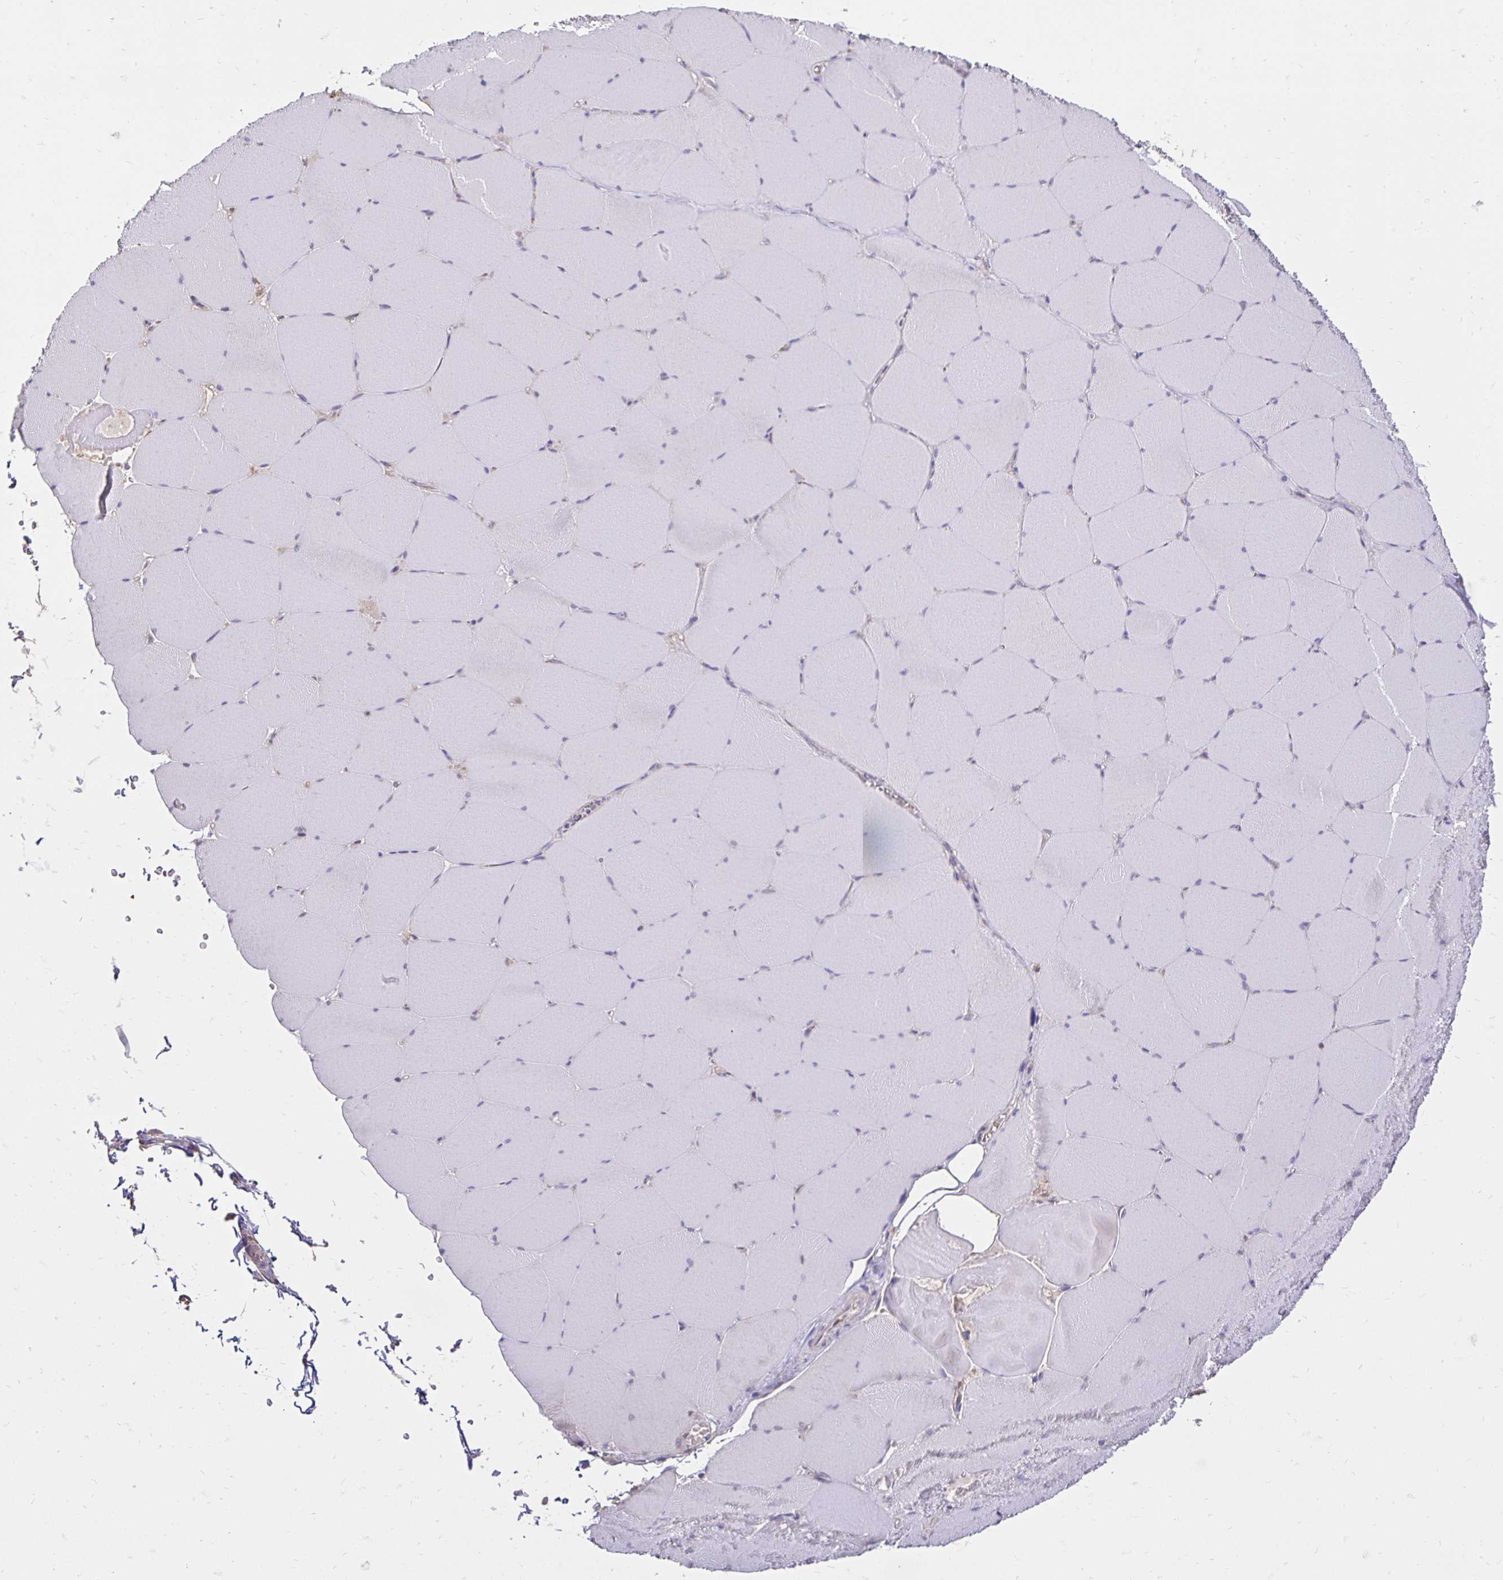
{"staining": {"intensity": "negative", "quantity": "none", "location": "none"}, "tissue": "skeletal muscle", "cell_type": "Myocytes", "image_type": "normal", "snomed": [{"axis": "morphology", "description": "Normal tissue, NOS"}, {"axis": "topography", "description": "Skeletal muscle"}, {"axis": "topography", "description": "Head-Neck"}], "caption": "Histopathology image shows no protein expression in myocytes of benign skeletal muscle.", "gene": "PNPLA3", "patient": {"sex": "male", "age": 66}}